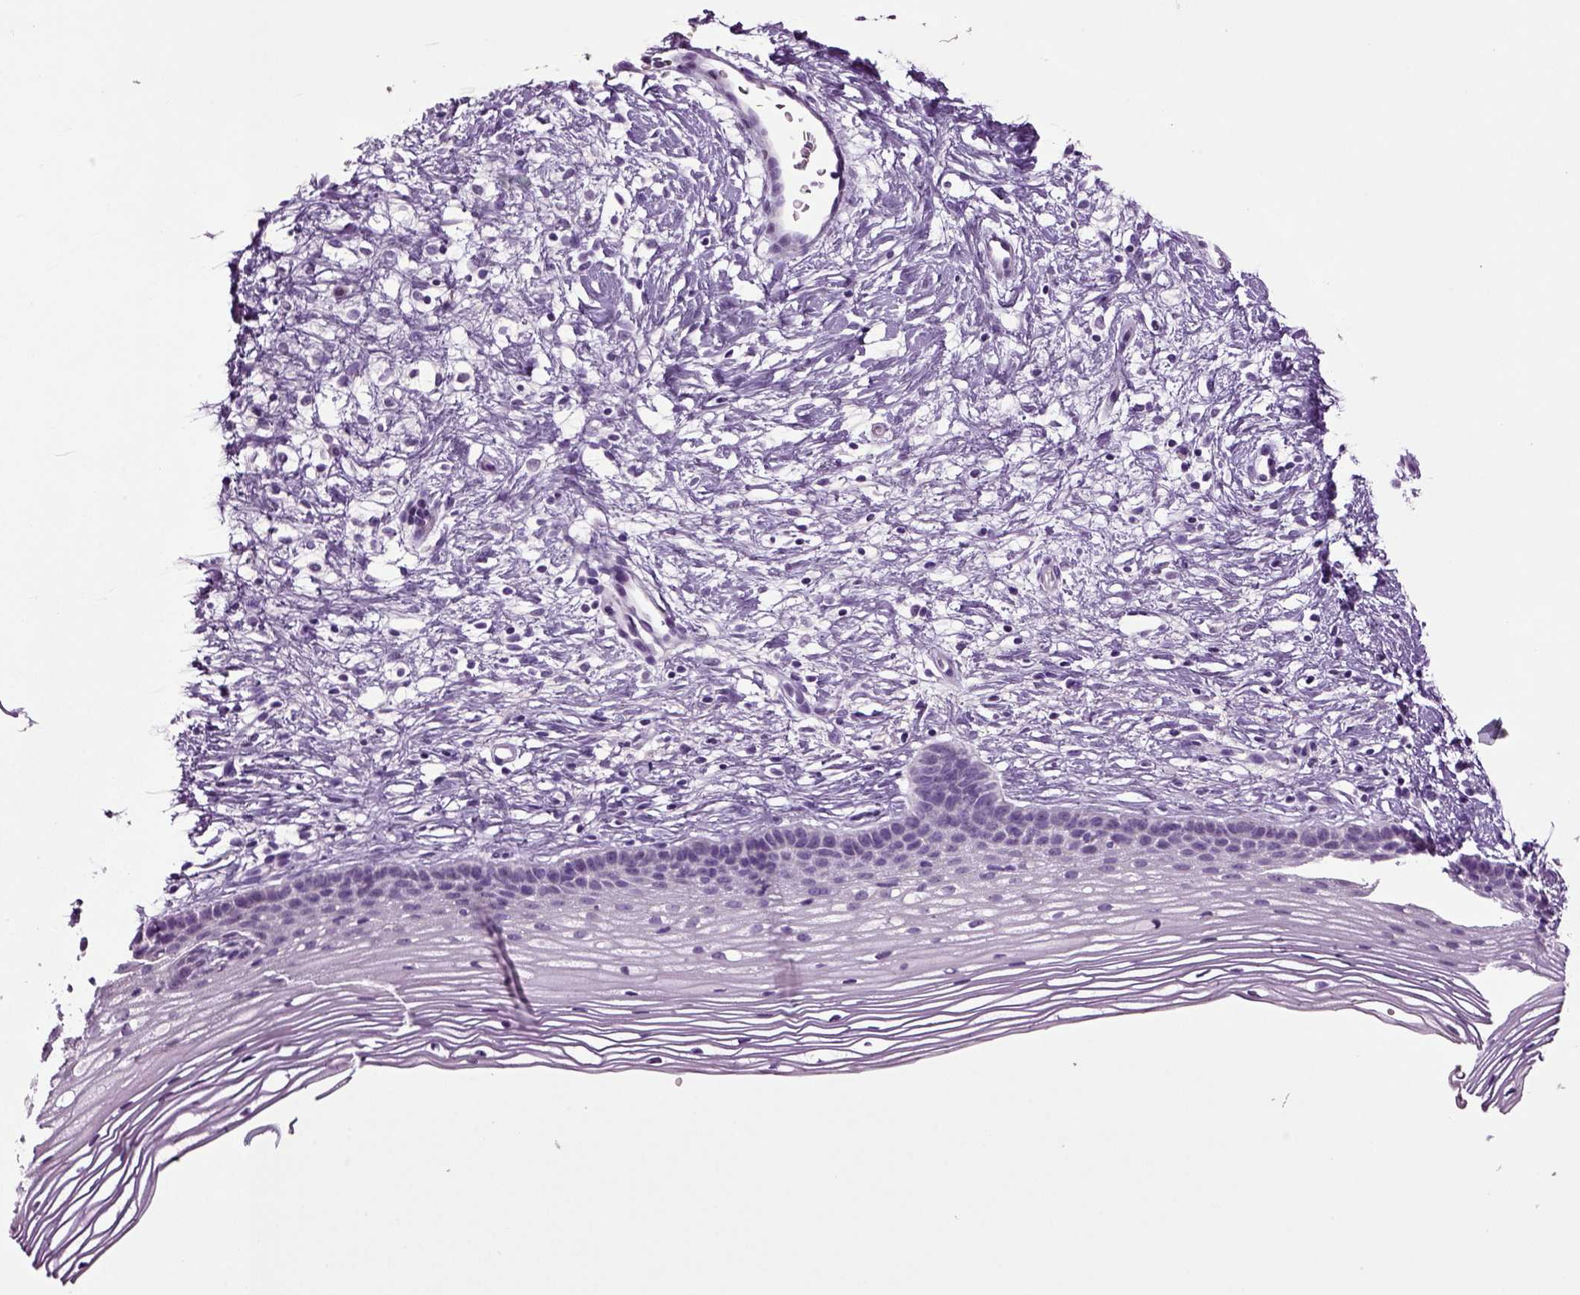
{"staining": {"intensity": "negative", "quantity": "none", "location": "none"}, "tissue": "cervix", "cell_type": "Glandular cells", "image_type": "normal", "snomed": [{"axis": "morphology", "description": "Normal tissue, NOS"}, {"axis": "topography", "description": "Cervix"}], "caption": "An immunohistochemistry (IHC) photomicrograph of benign cervix is shown. There is no staining in glandular cells of cervix. (DAB (3,3'-diaminobenzidine) immunohistochemistry (IHC) visualized using brightfield microscopy, high magnification).", "gene": "SLC17A6", "patient": {"sex": "female", "age": 39}}